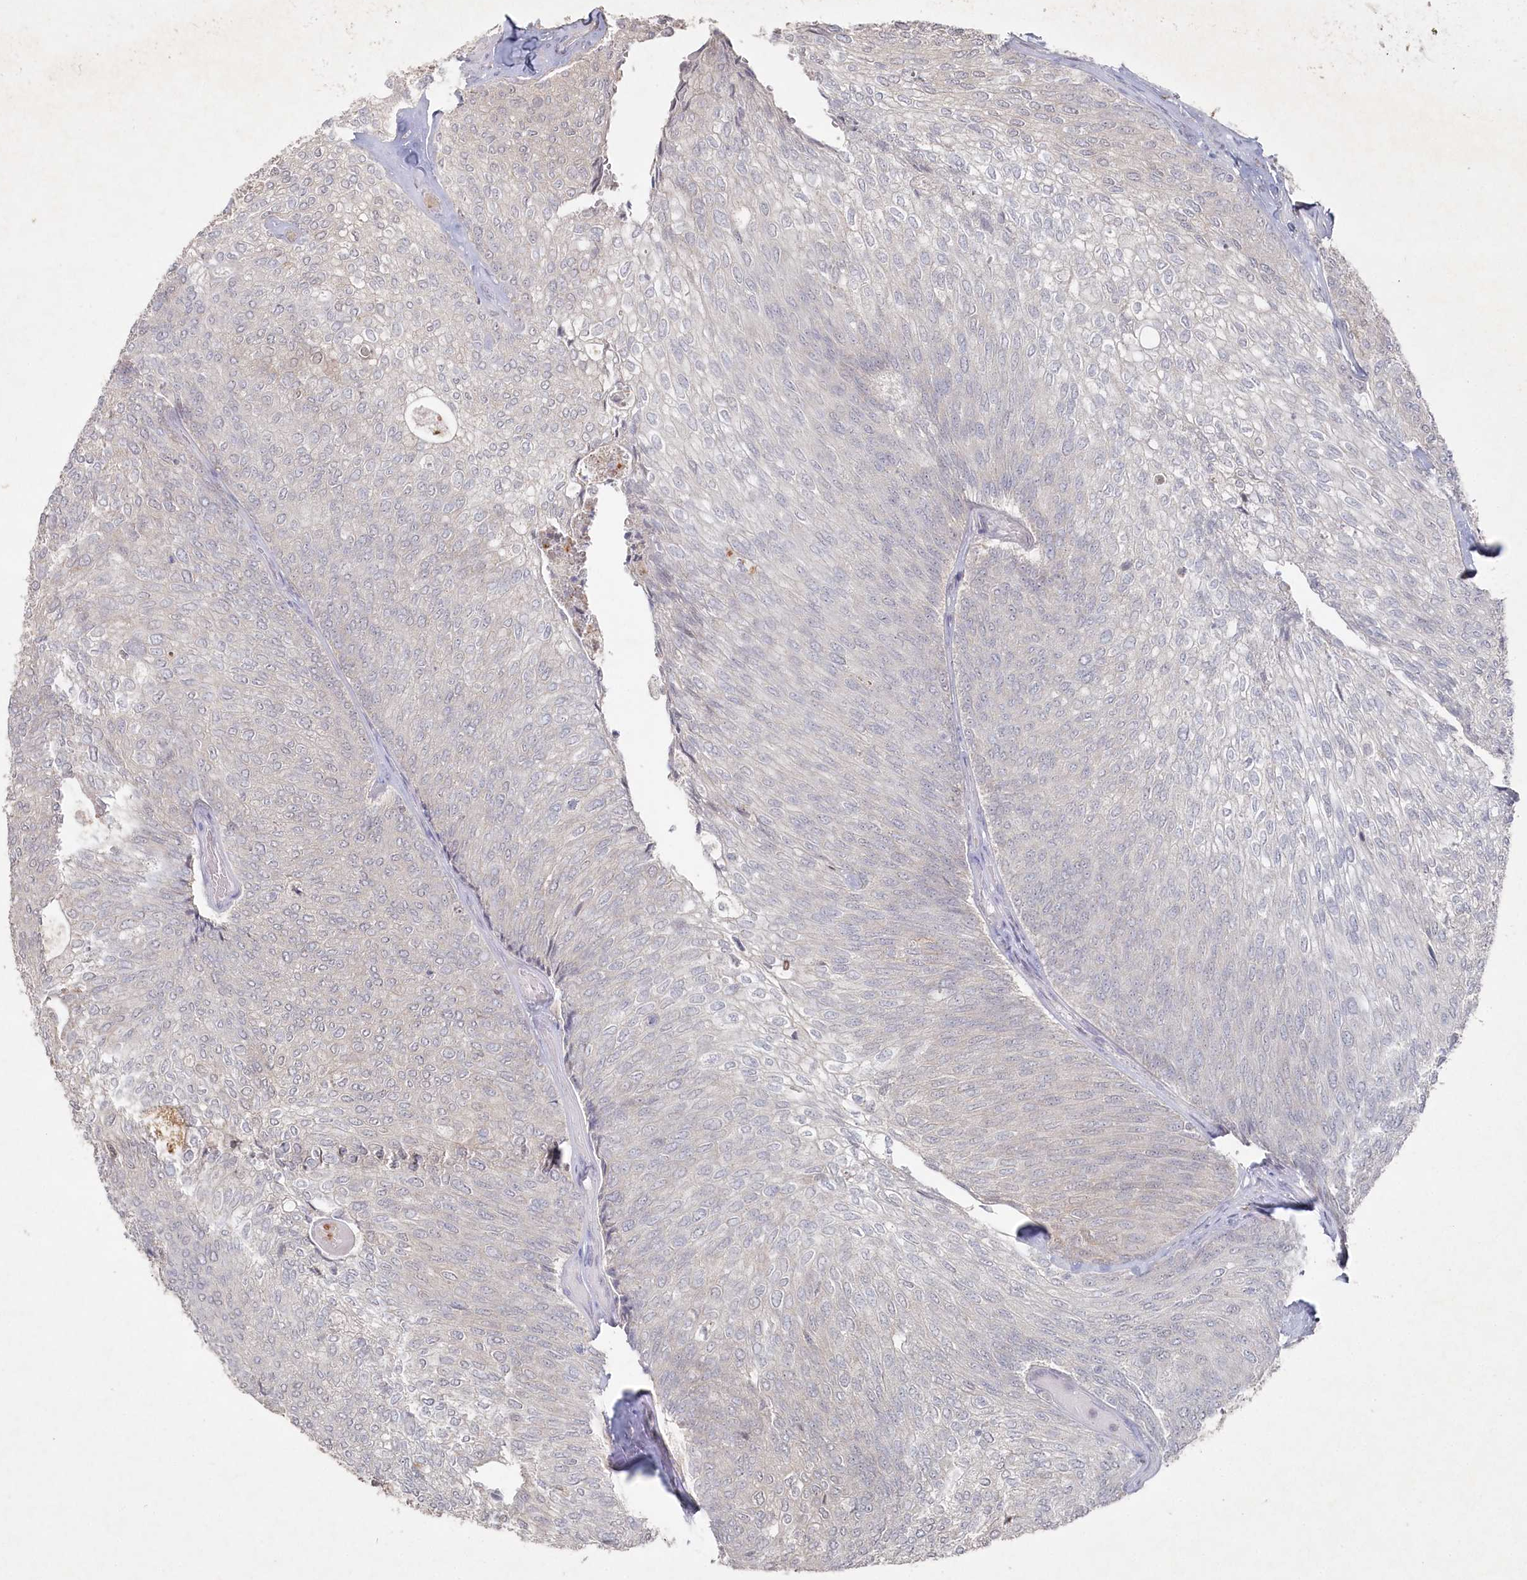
{"staining": {"intensity": "negative", "quantity": "none", "location": "none"}, "tissue": "urothelial cancer", "cell_type": "Tumor cells", "image_type": "cancer", "snomed": [{"axis": "morphology", "description": "Urothelial carcinoma, Low grade"}, {"axis": "topography", "description": "Urinary bladder"}], "caption": "There is no significant staining in tumor cells of low-grade urothelial carcinoma.", "gene": "TGFBRAP1", "patient": {"sex": "female", "age": 79}}